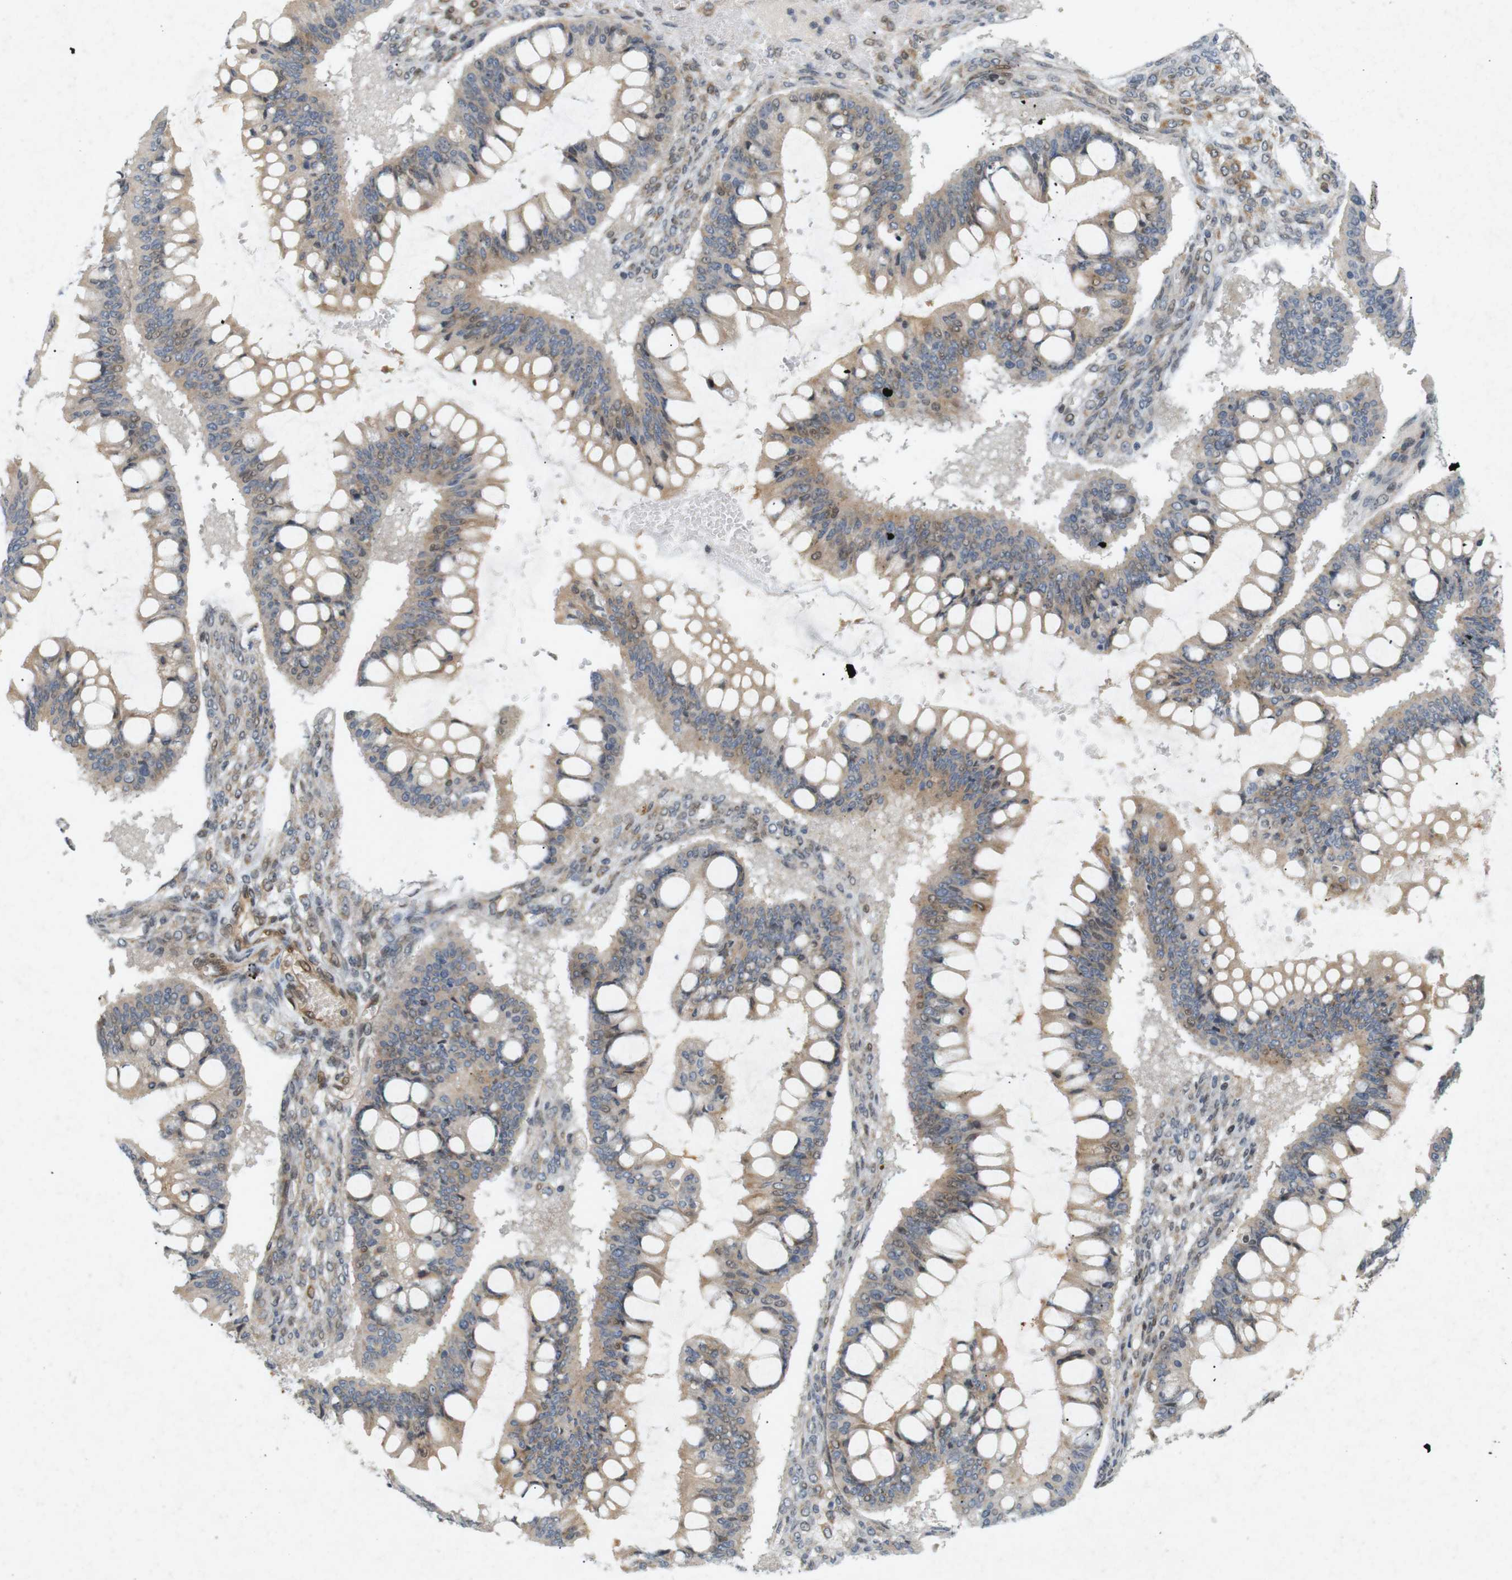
{"staining": {"intensity": "weak", "quantity": ">75%", "location": "cytoplasmic/membranous"}, "tissue": "ovarian cancer", "cell_type": "Tumor cells", "image_type": "cancer", "snomed": [{"axis": "morphology", "description": "Cystadenocarcinoma, mucinous, NOS"}, {"axis": "topography", "description": "Ovary"}], "caption": "Protein positivity by immunohistochemistry shows weak cytoplasmic/membranous expression in about >75% of tumor cells in ovarian mucinous cystadenocarcinoma.", "gene": "PPP1R14A", "patient": {"sex": "female", "age": 73}}